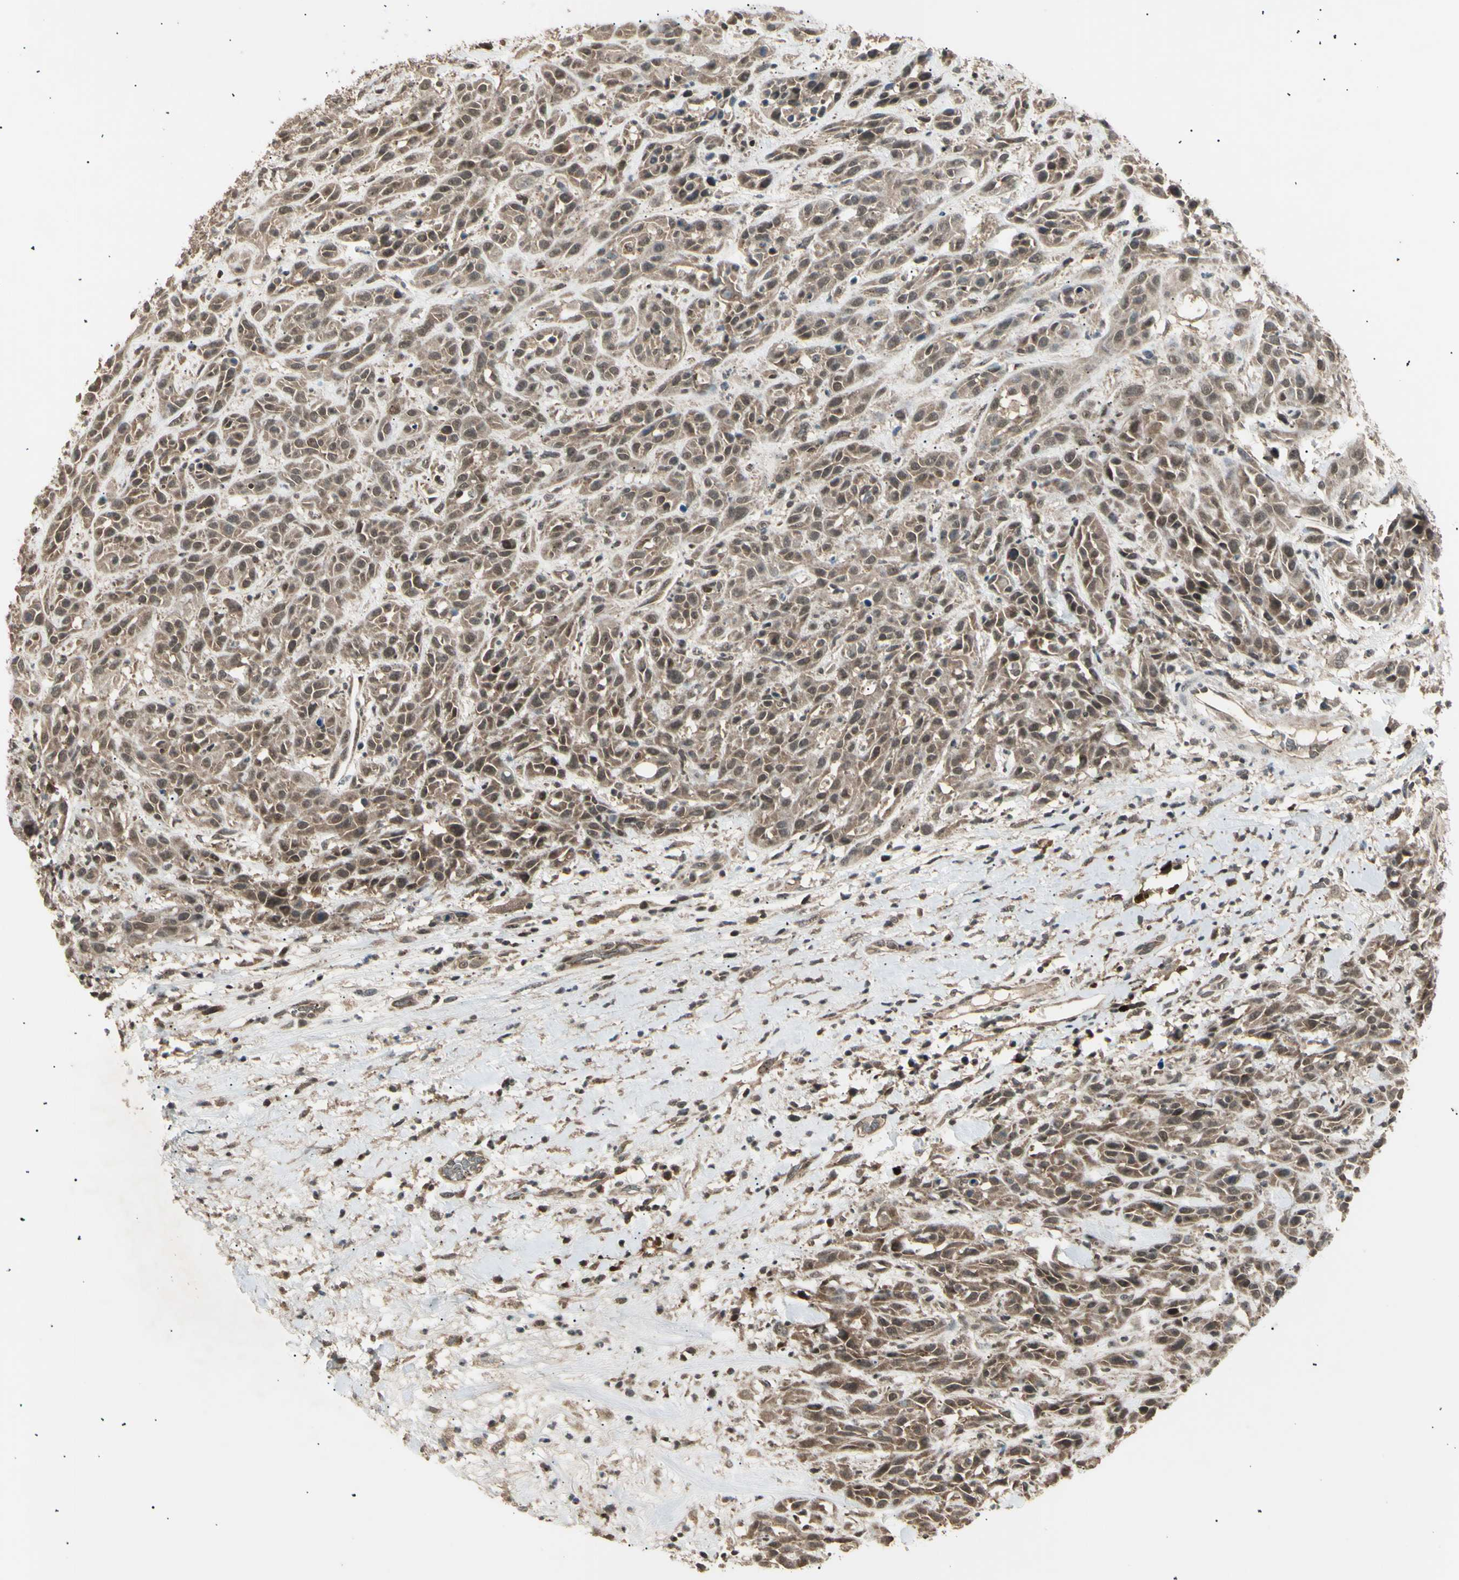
{"staining": {"intensity": "weak", "quantity": ">75%", "location": "cytoplasmic/membranous,nuclear"}, "tissue": "head and neck cancer", "cell_type": "Tumor cells", "image_type": "cancer", "snomed": [{"axis": "morphology", "description": "Normal tissue, NOS"}, {"axis": "morphology", "description": "Squamous cell carcinoma, NOS"}, {"axis": "topography", "description": "Cartilage tissue"}, {"axis": "topography", "description": "Head-Neck"}], "caption": "Immunohistochemical staining of human head and neck cancer exhibits low levels of weak cytoplasmic/membranous and nuclear protein positivity in about >75% of tumor cells. The staining is performed using DAB (3,3'-diaminobenzidine) brown chromogen to label protein expression. The nuclei are counter-stained blue using hematoxylin.", "gene": "NUAK2", "patient": {"sex": "male", "age": 62}}